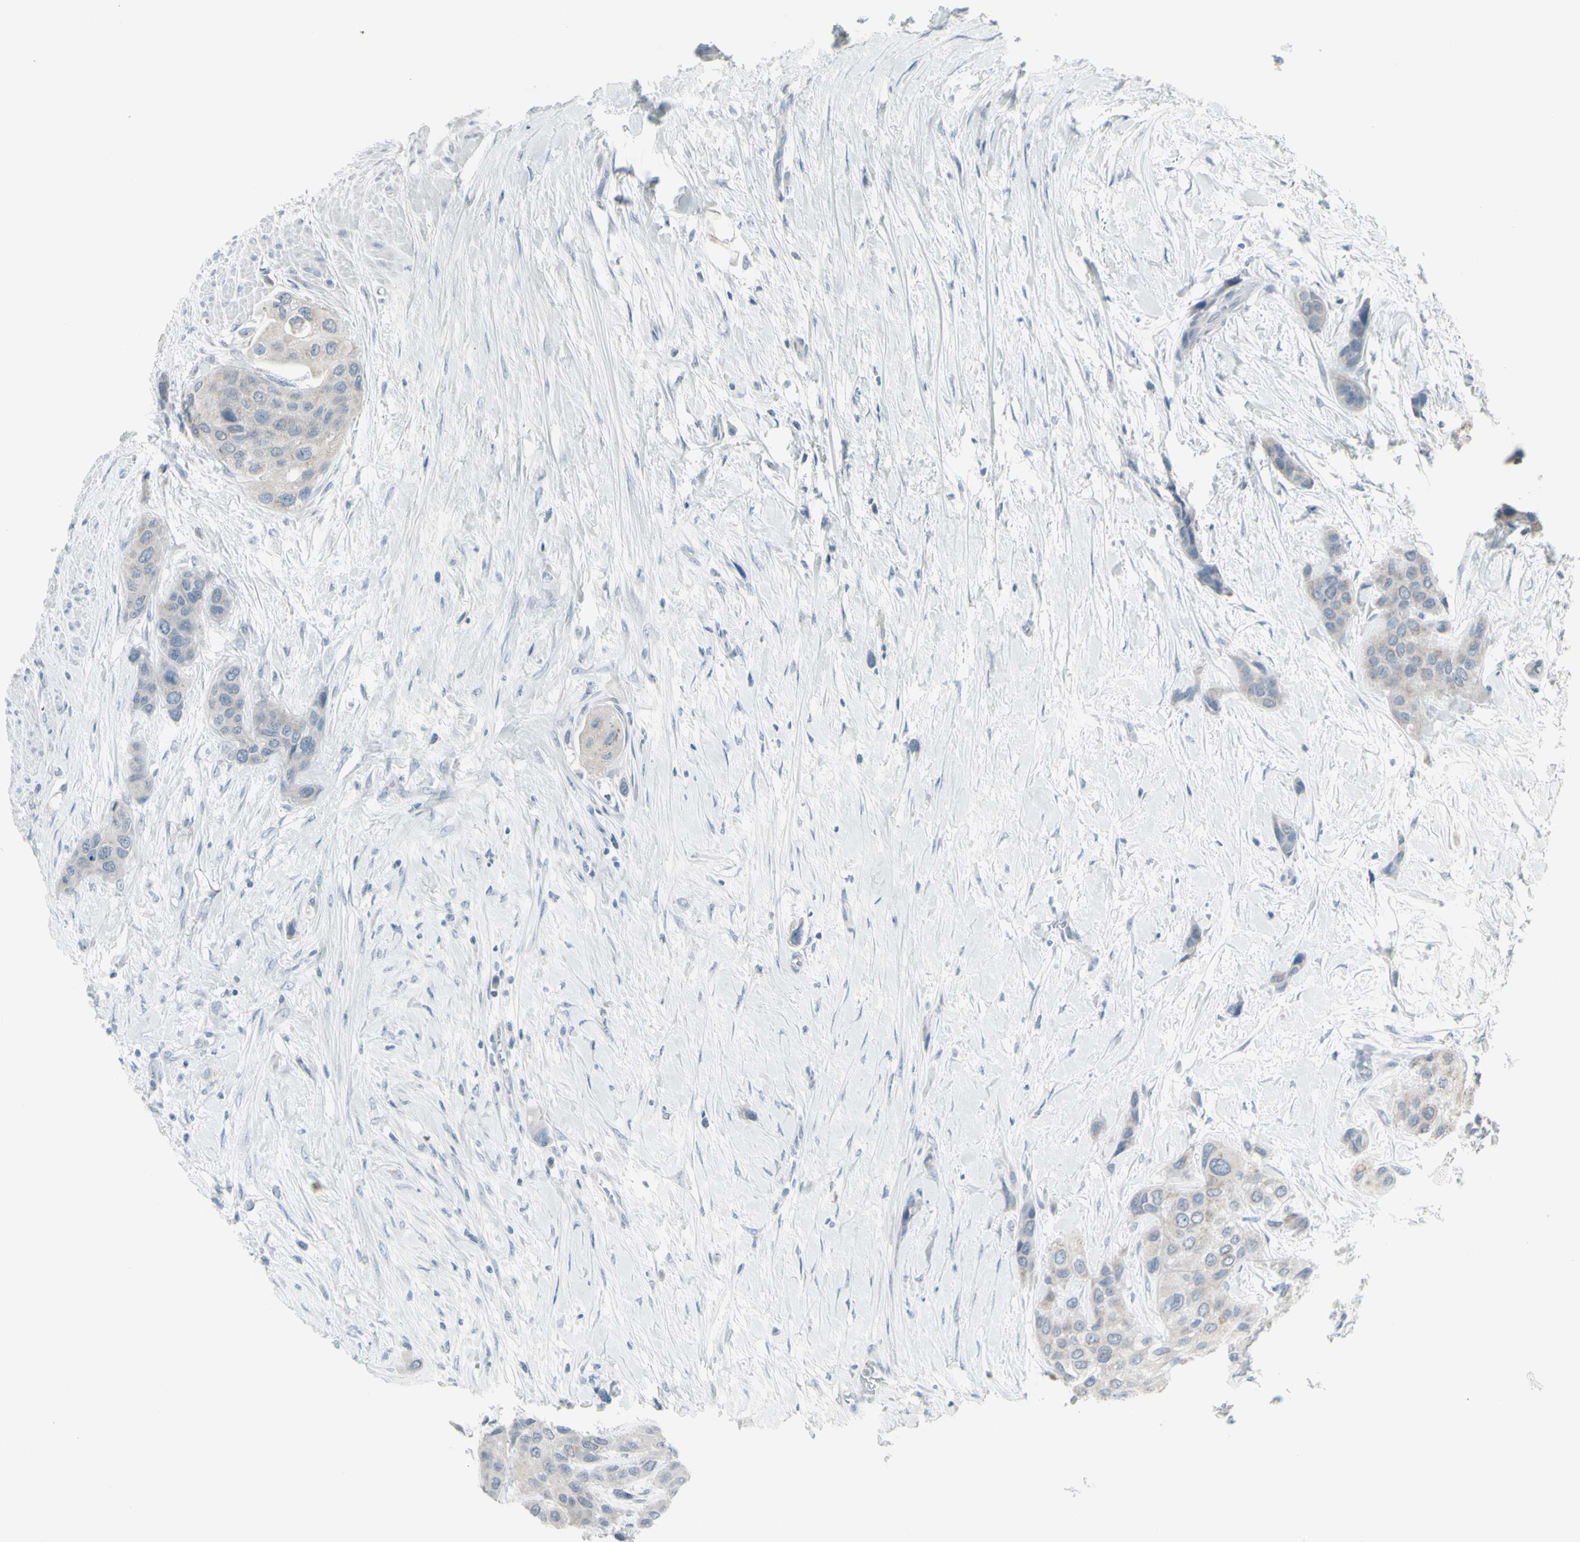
{"staining": {"intensity": "negative", "quantity": "none", "location": "none"}, "tissue": "urothelial cancer", "cell_type": "Tumor cells", "image_type": "cancer", "snomed": [{"axis": "morphology", "description": "Urothelial carcinoma, High grade"}, {"axis": "topography", "description": "Urinary bladder"}], "caption": "Urothelial cancer stained for a protein using IHC shows no positivity tumor cells.", "gene": "RAB3A", "patient": {"sex": "female", "age": 56}}